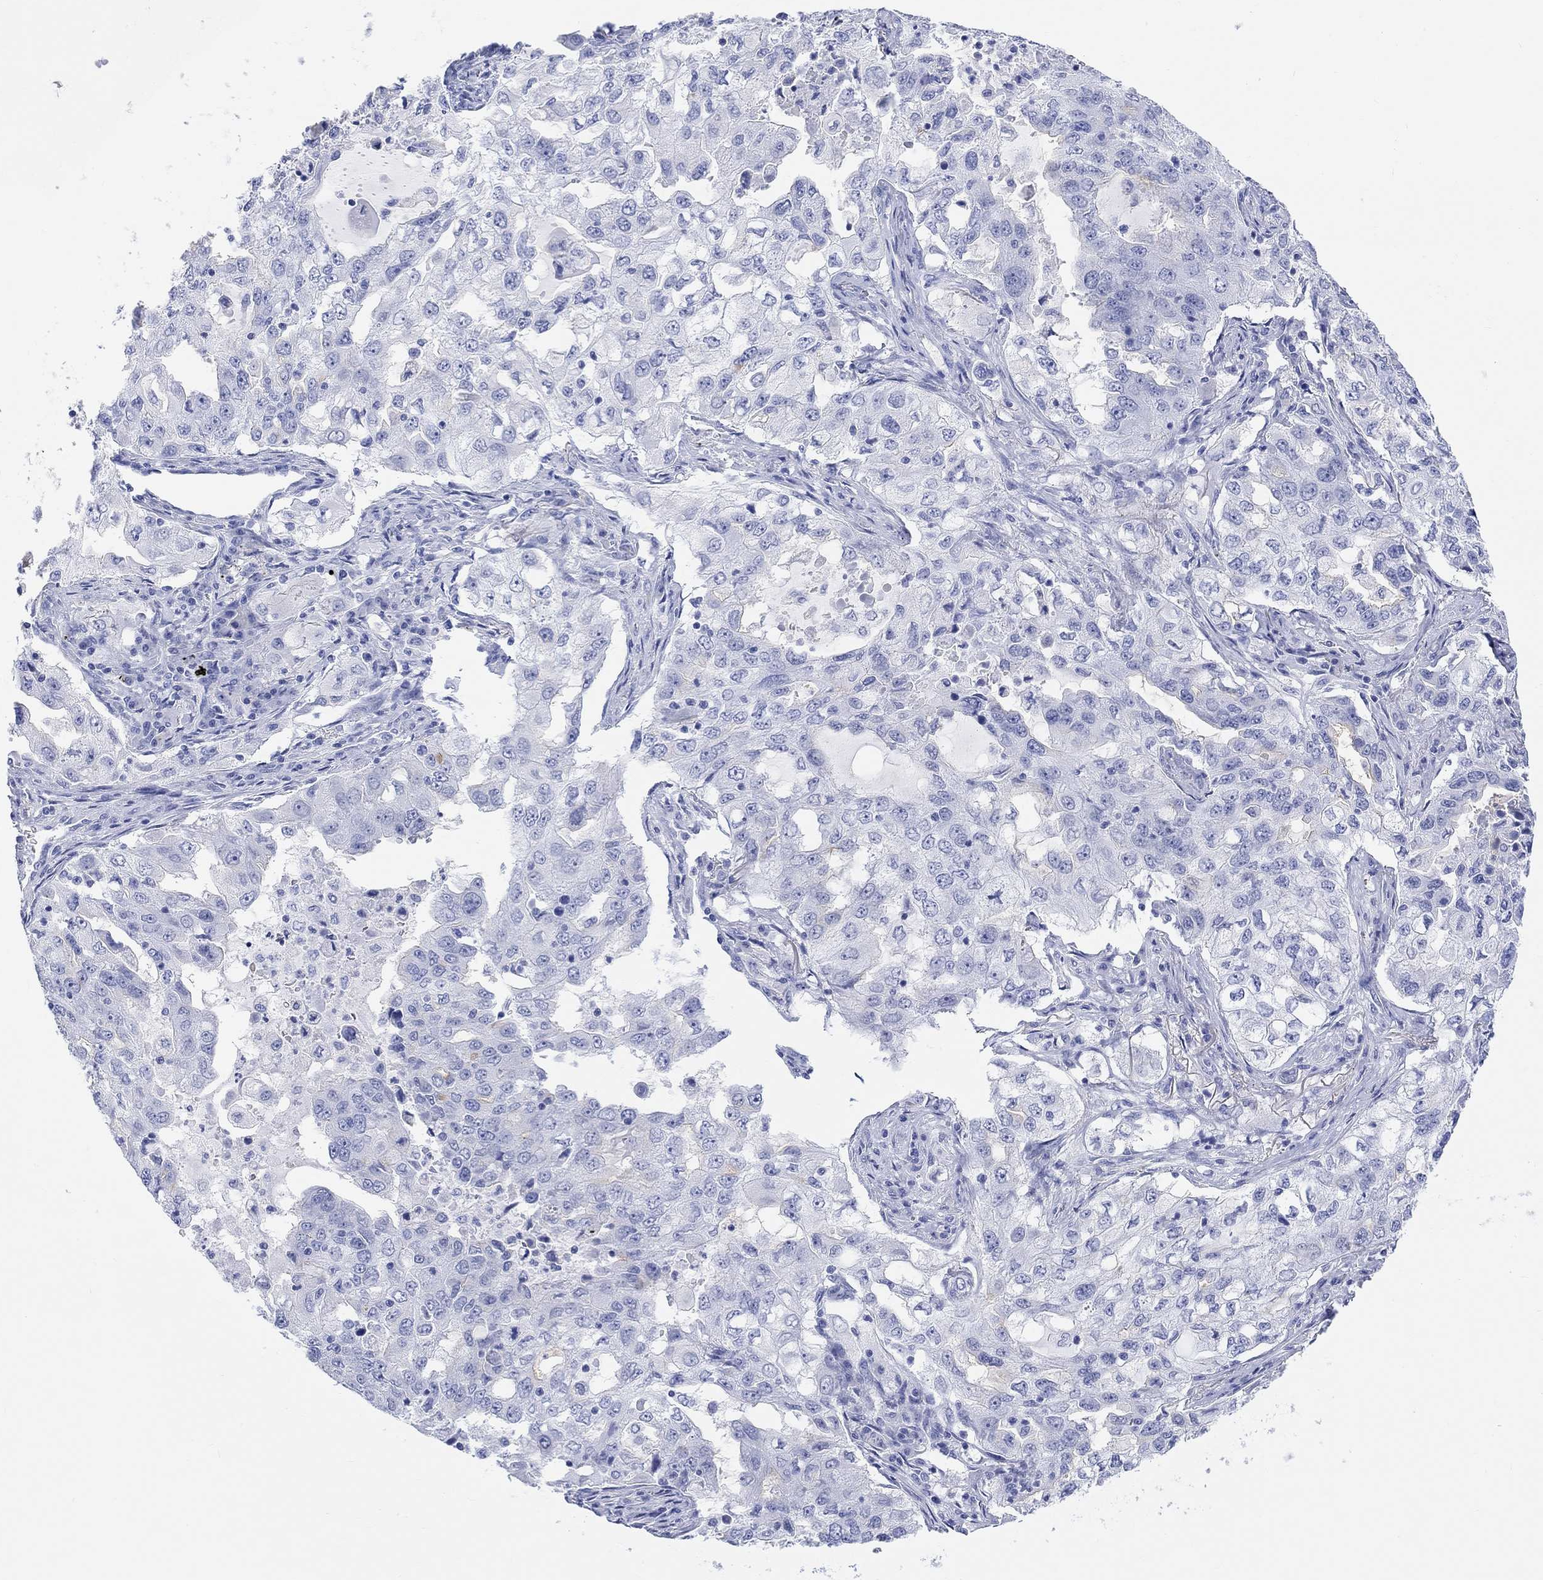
{"staining": {"intensity": "negative", "quantity": "none", "location": "none"}, "tissue": "lung cancer", "cell_type": "Tumor cells", "image_type": "cancer", "snomed": [{"axis": "morphology", "description": "Adenocarcinoma, NOS"}, {"axis": "topography", "description": "Lung"}], "caption": "Immunohistochemistry (IHC) photomicrograph of lung cancer (adenocarcinoma) stained for a protein (brown), which reveals no positivity in tumor cells. The staining was performed using DAB (3,3'-diaminobenzidine) to visualize the protein expression in brown, while the nuclei were stained in blue with hematoxylin (Magnification: 20x).", "gene": "XIRP2", "patient": {"sex": "female", "age": 61}}